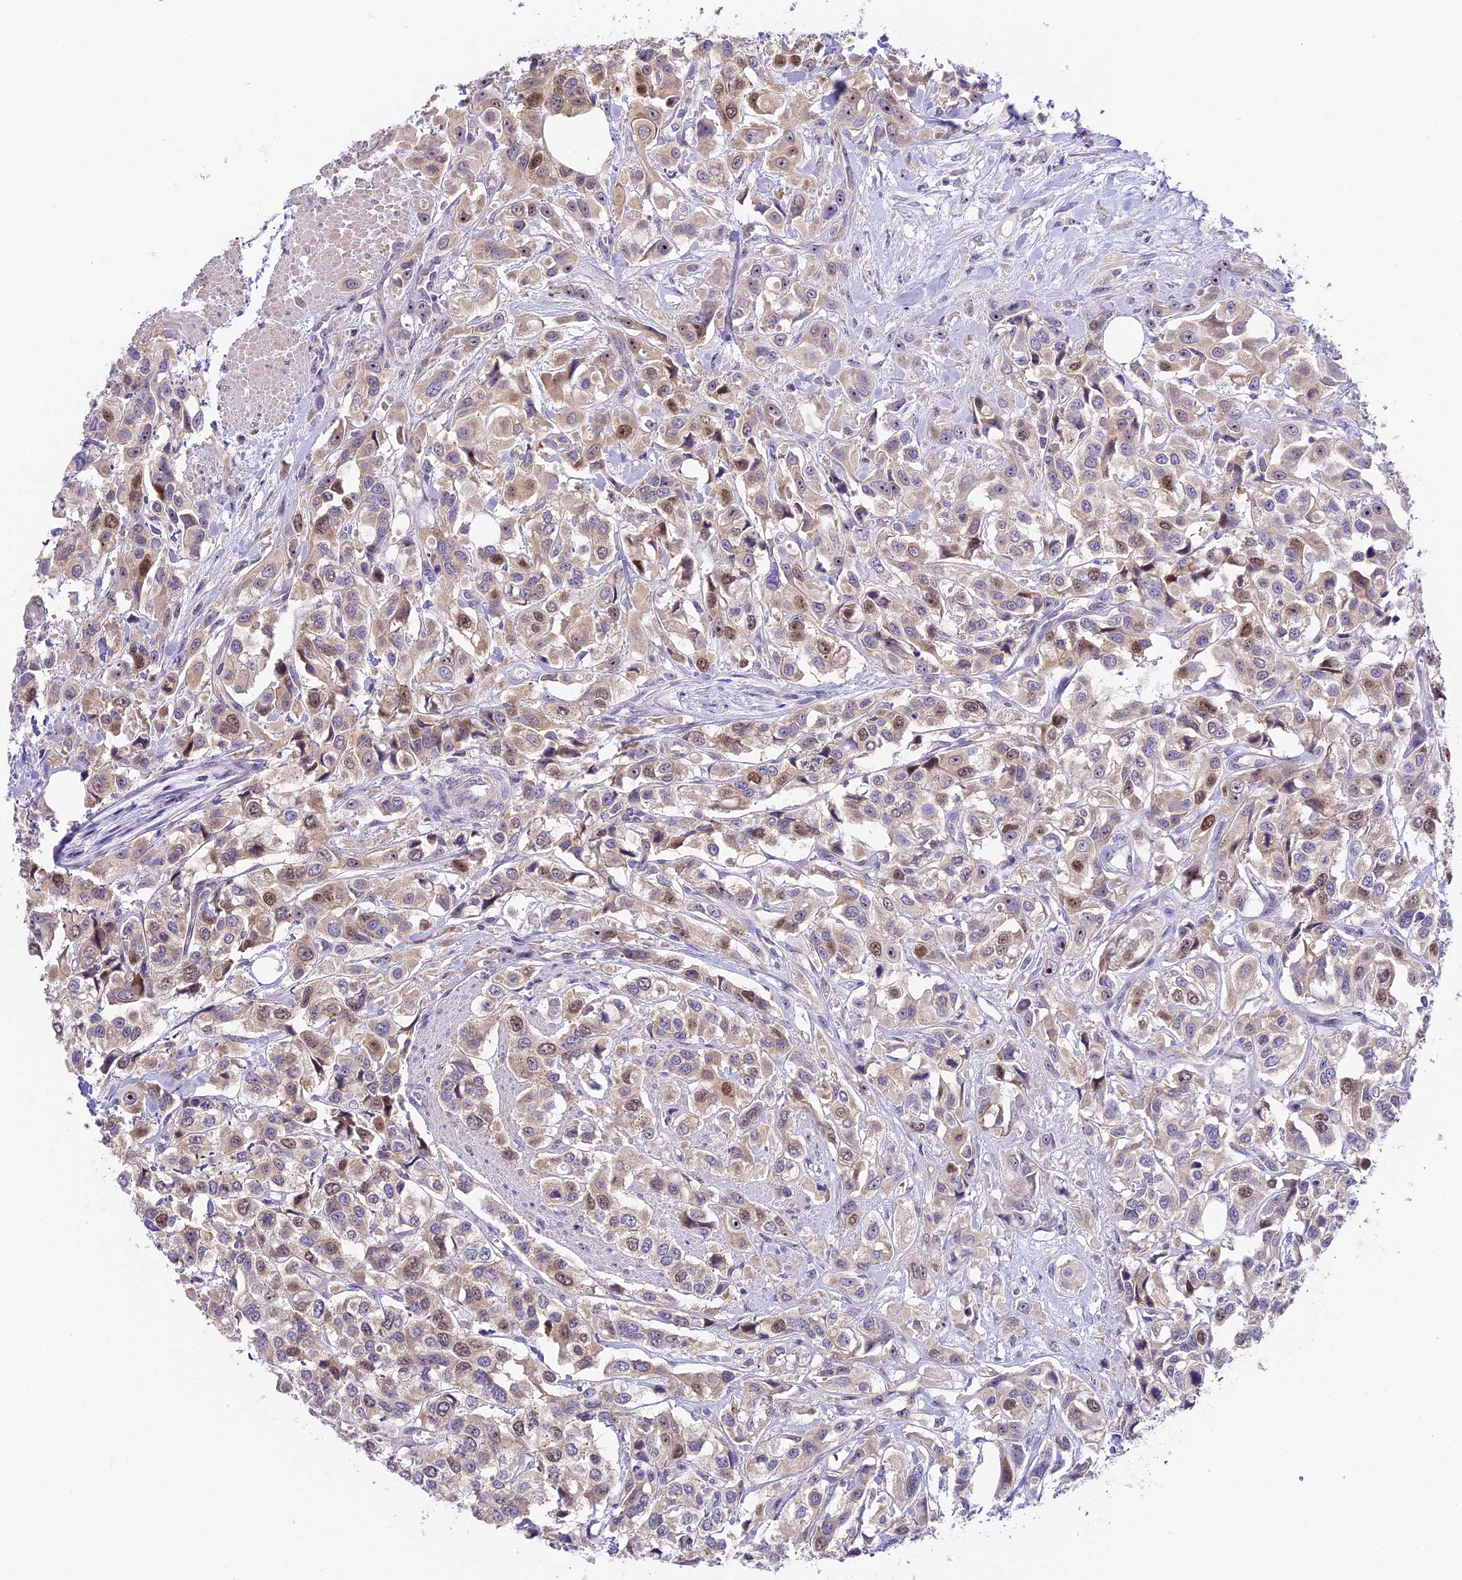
{"staining": {"intensity": "moderate", "quantity": "<25%", "location": "nuclear"}, "tissue": "urothelial cancer", "cell_type": "Tumor cells", "image_type": "cancer", "snomed": [{"axis": "morphology", "description": "Urothelial carcinoma, High grade"}, {"axis": "topography", "description": "Urinary bladder"}], "caption": "IHC micrograph of neoplastic tissue: high-grade urothelial carcinoma stained using immunohistochemistry demonstrates low levels of moderate protein expression localized specifically in the nuclear of tumor cells, appearing as a nuclear brown color.", "gene": "RAD51", "patient": {"sex": "male", "age": 67}}